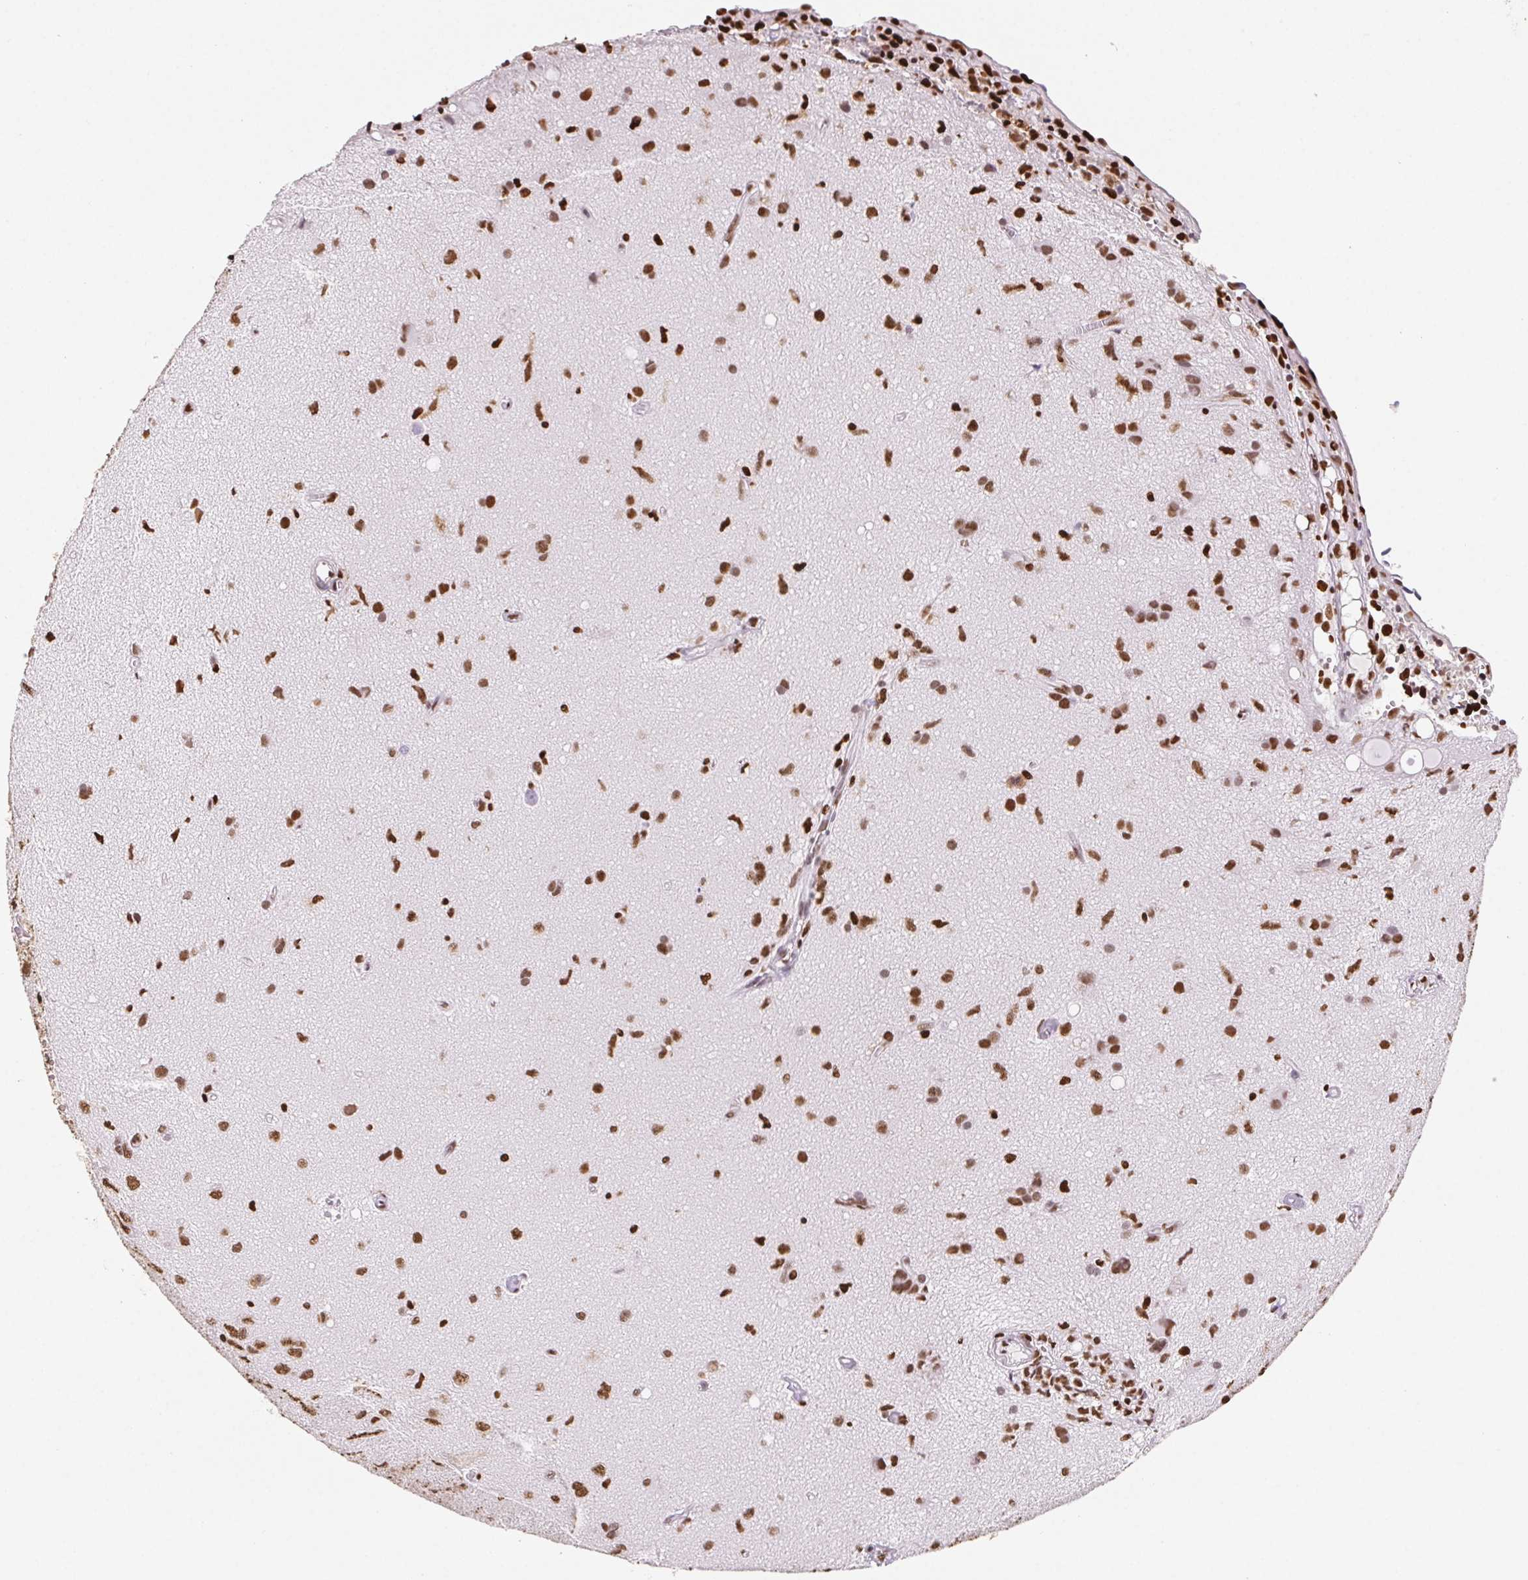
{"staining": {"intensity": "strong", "quantity": ">75%", "location": "nuclear"}, "tissue": "glioma", "cell_type": "Tumor cells", "image_type": "cancer", "snomed": [{"axis": "morphology", "description": "Glioma, malignant, High grade"}, {"axis": "topography", "description": "Brain"}], "caption": "Strong nuclear positivity for a protein is seen in approximately >75% of tumor cells of malignant high-grade glioma using immunohistochemistry (IHC).", "gene": "SET", "patient": {"sex": "male", "age": 67}}